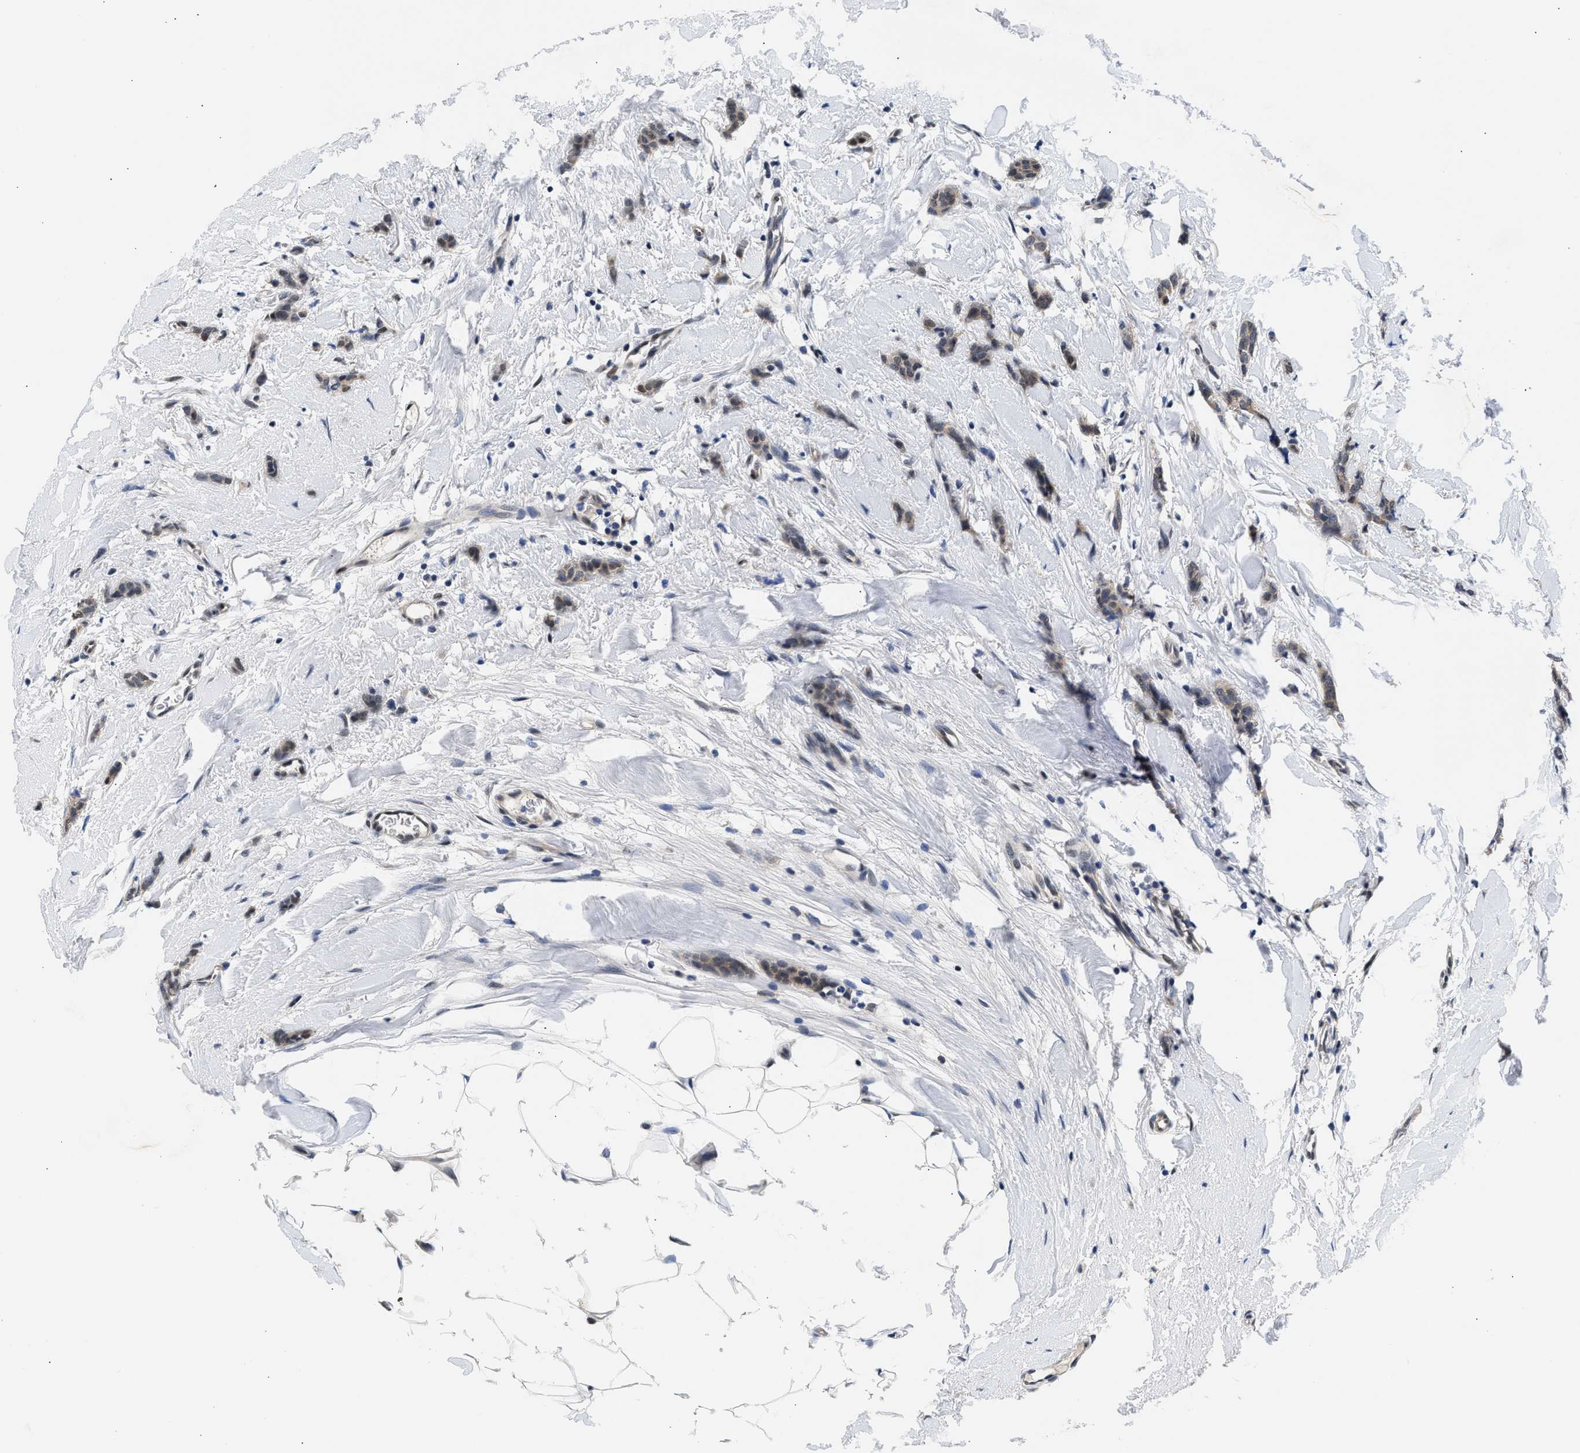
{"staining": {"intensity": "weak", "quantity": ">75%", "location": "cytoplasmic/membranous"}, "tissue": "breast cancer", "cell_type": "Tumor cells", "image_type": "cancer", "snomed": [{"axis": "morphology", "description": "Lobular carcinoma"}, {"axis": "topography", "description": "Skin"}, {"axis": "topography", "description": "Breast"}], "caption": "IHC image of neoplastic tissue: breast cancer stained using immunohistochemistry shows low levels of weak protein expression localized specifically in the cytoplasmic/membranous of tumor cells, appearing as a cytoplasmic/membranous brown color.", "gene": "XPO5", "patient": {"sex": "female", "age": 46}}